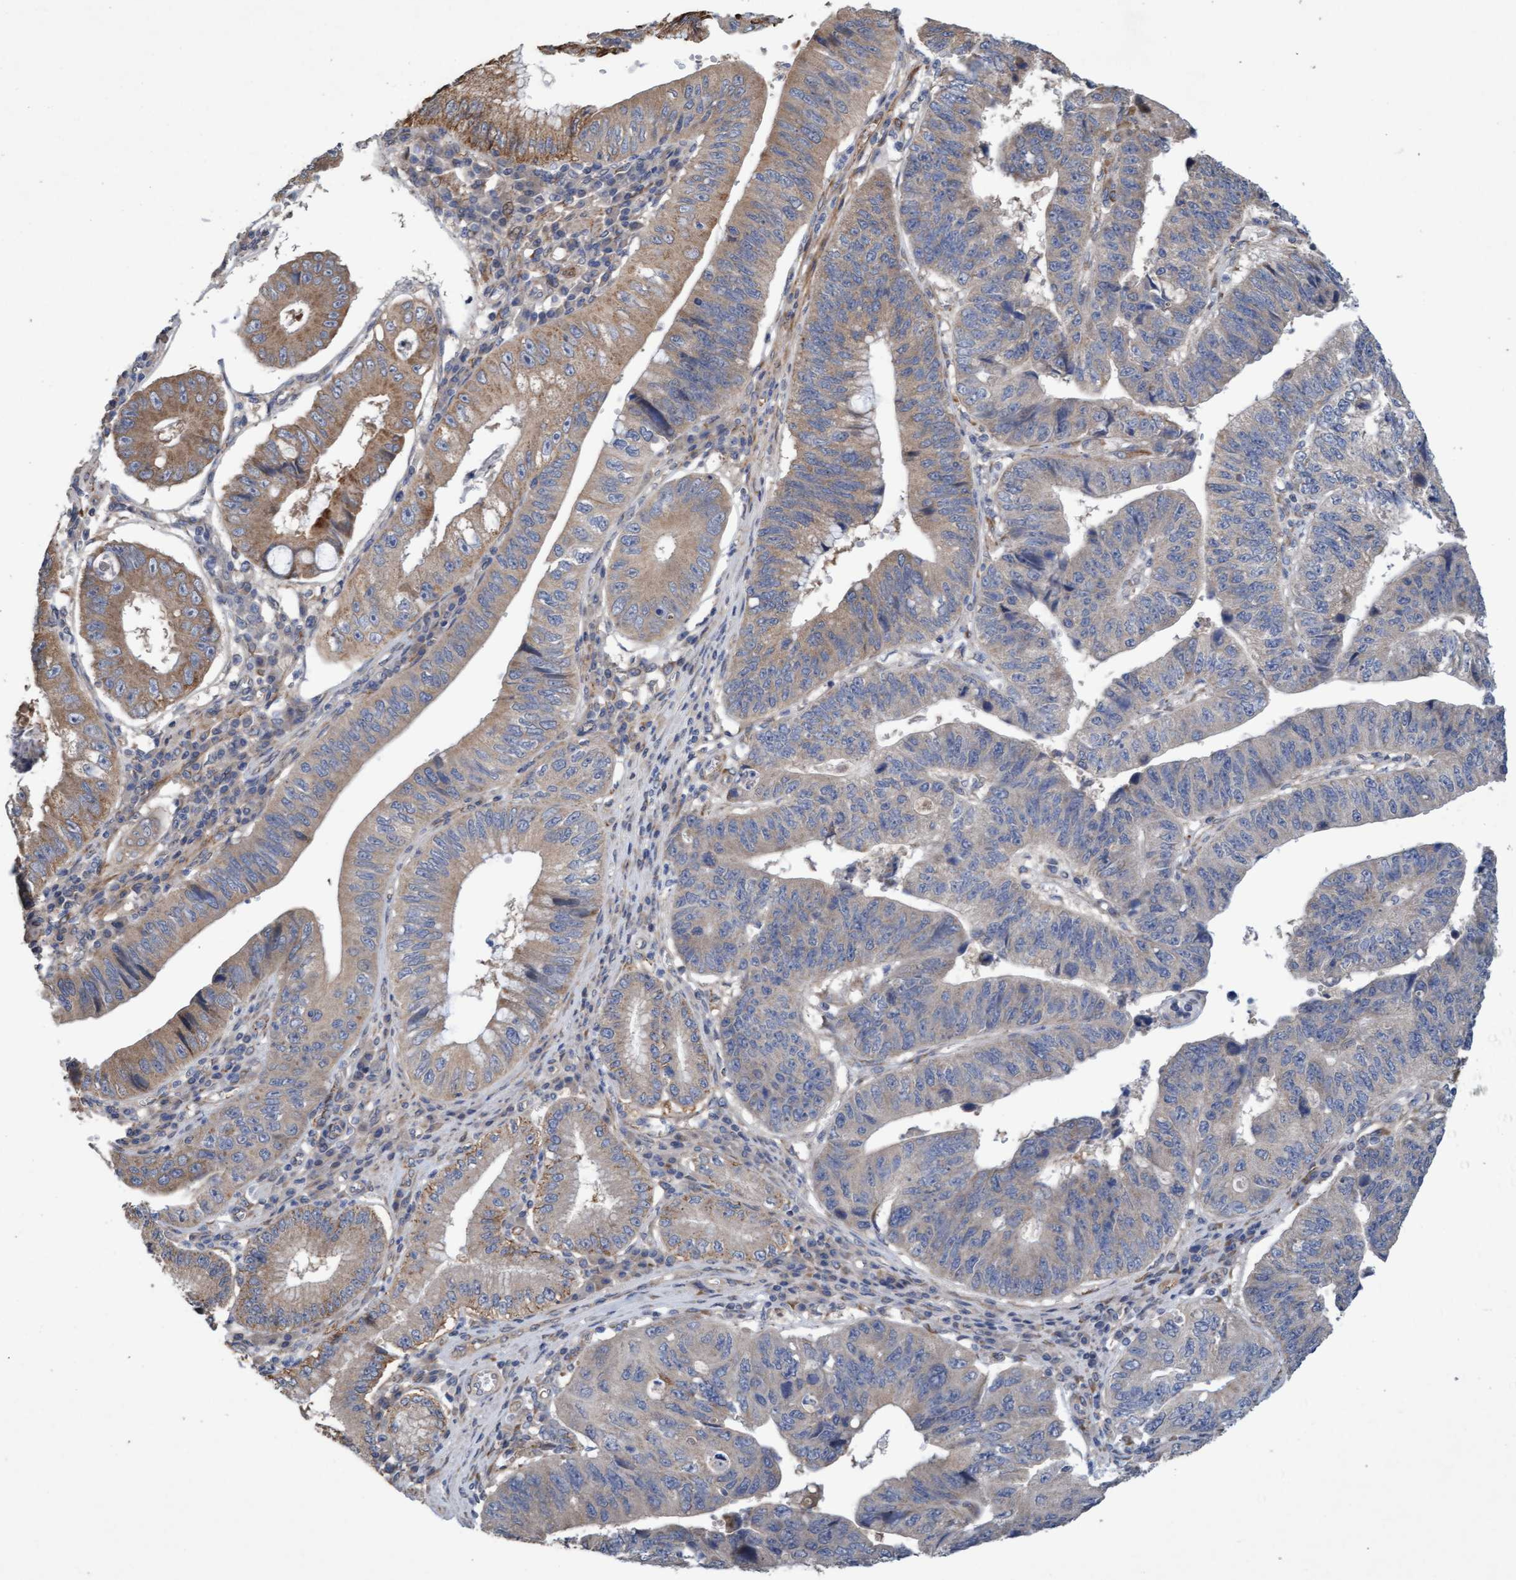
{"staining": {"intensity": "weak", "quantity": ">75%", "location": "cytoplasmic/membranous"}, "tissue": "stomach cancer", "cell_type": "Tumor cells", "image_type": "cancer", "snomed": [{"axis": "morphology", "description": "Adenocarcinoma, NOS"}, {"axis": "topography", "description": "Stomach"}], "caption": "A brown stain highlights weak cytoplasmic/membranous expression of a protein in stomach adenocarcinoma tumor cells.", "gene": "DDHD2", "patient": {"sex": "male", "age": 59}}